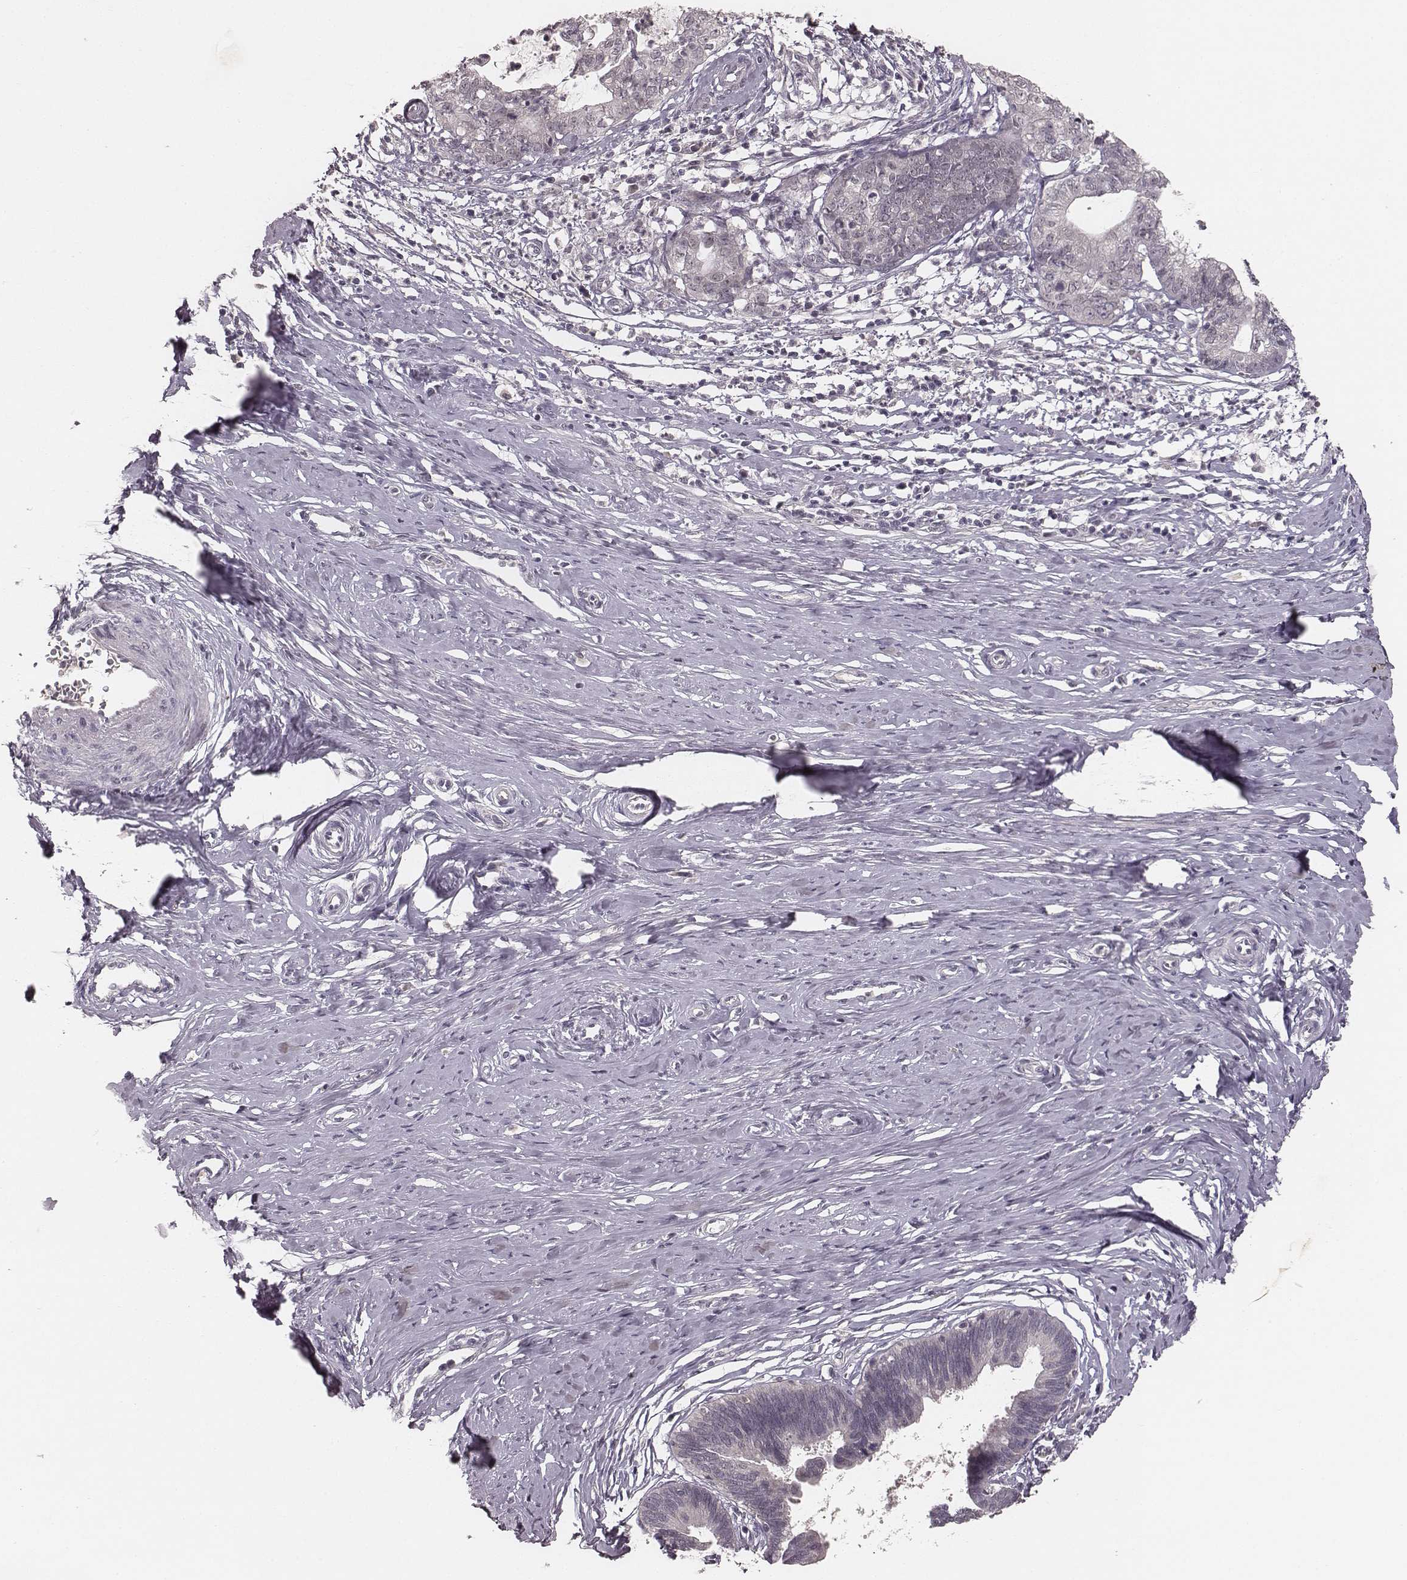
{"staining": {"intensity": "negative", "quantity": "none", "location": "none"}, "tissue": "cervical cancer", "cell_type": "Tumor cells", "image_type": "cancer", "snomed": [{"axis": "morphology", "description": "Normal tissue, NOS"}, {"axis": "morphology", "description": "Adenocarcinoma, NOS"}, {"axis": "topography", "description": "Cervix"}], "caption": "DAB (3,3'-diaminobenzidine) immunohistochemical staining of human adenocarcinoma (cervical) reveals no significant positivity in tumor cells. (Stains: DAB immunohistochemistry with hematoxylin counter stain, Microscopy: brightfield microscopy at high magnification).", "gene": "LY6K", "patient": {"sex": "female", "age": 38}}